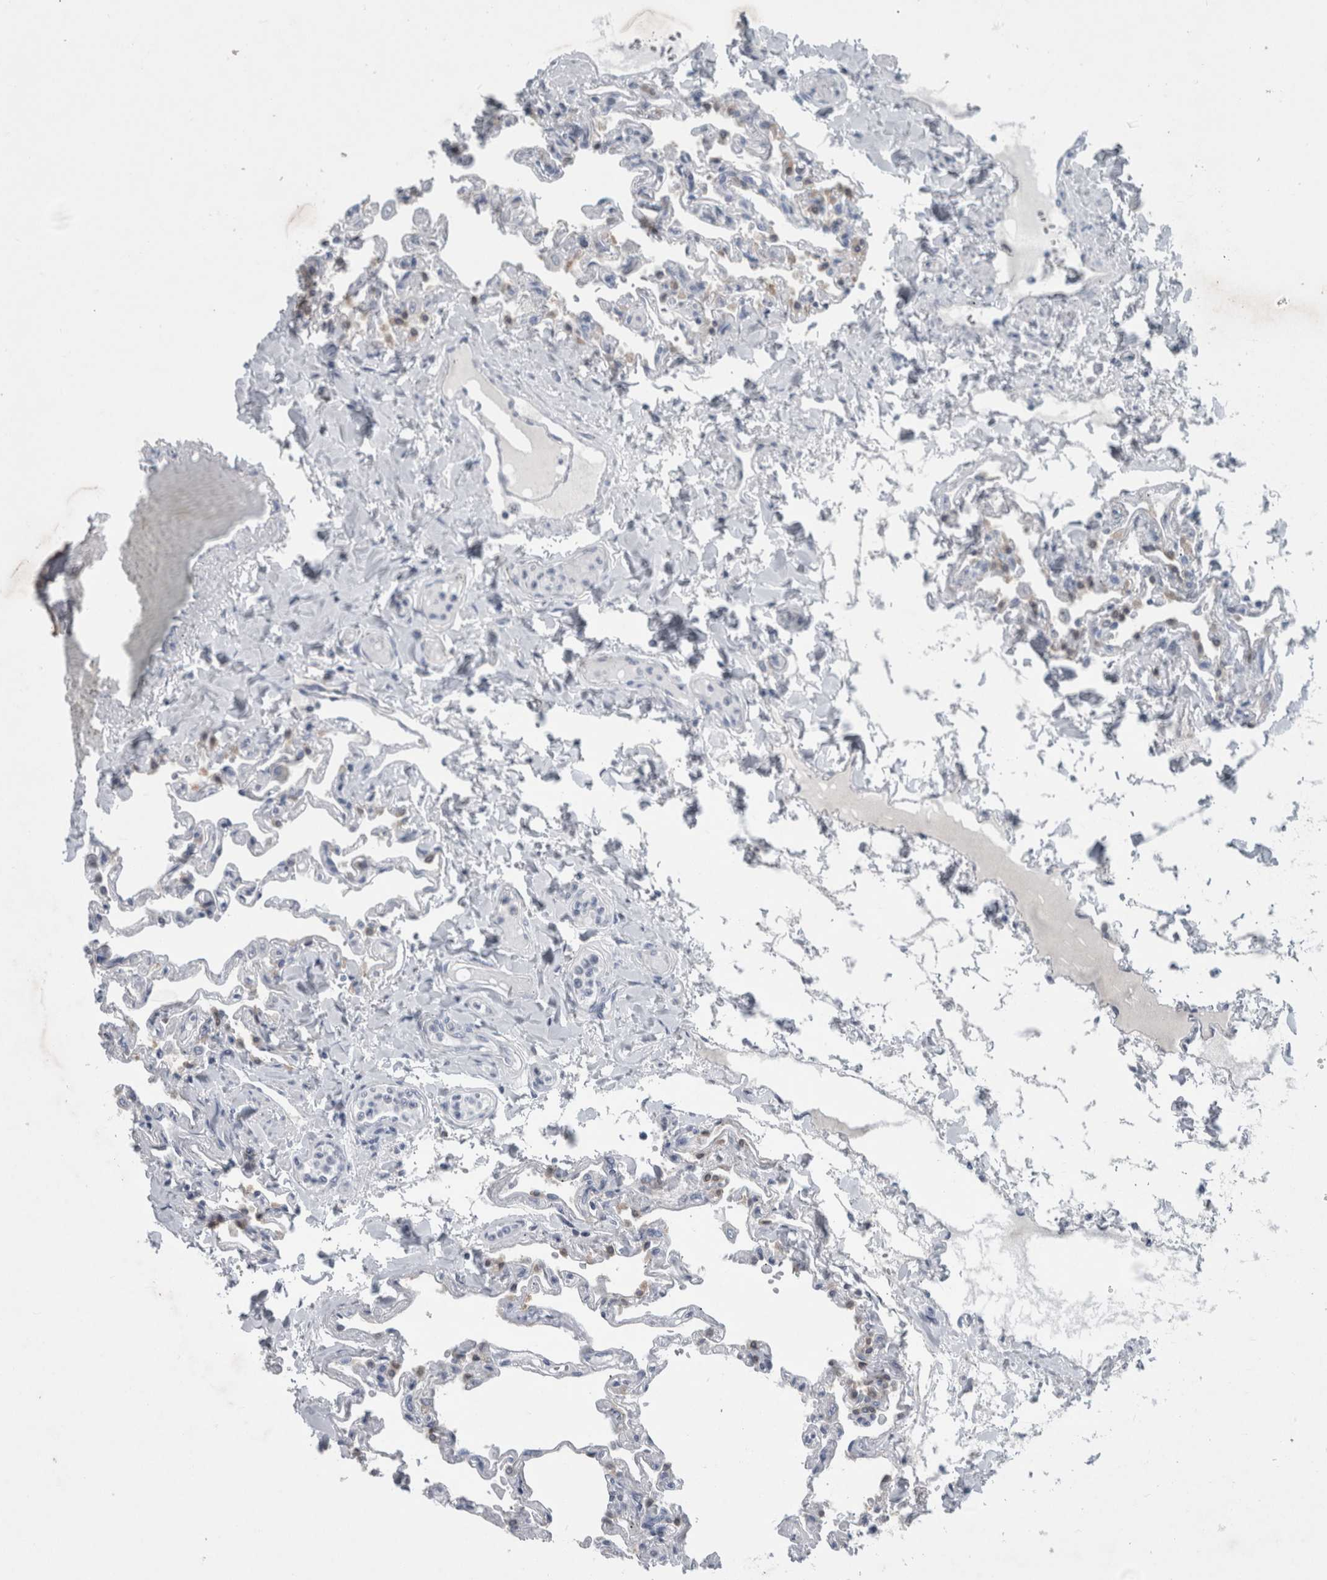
{"staining": {"intensity": "negative", "quantity": "none", "location": "none"}, "tissue": "lung", "cell_type": "Alveolar cells", "image_type": "normal", "snomed": [{"axis": "morphology", "description": "Normal tissue, NOS"}, {"axis": "topography", "description": "Lung"}], "caption": "Alveolar cells show no significant protein expression in benign lung.", "gene": "FAM83H", "patient": {"sex": "male", "age": 21}}